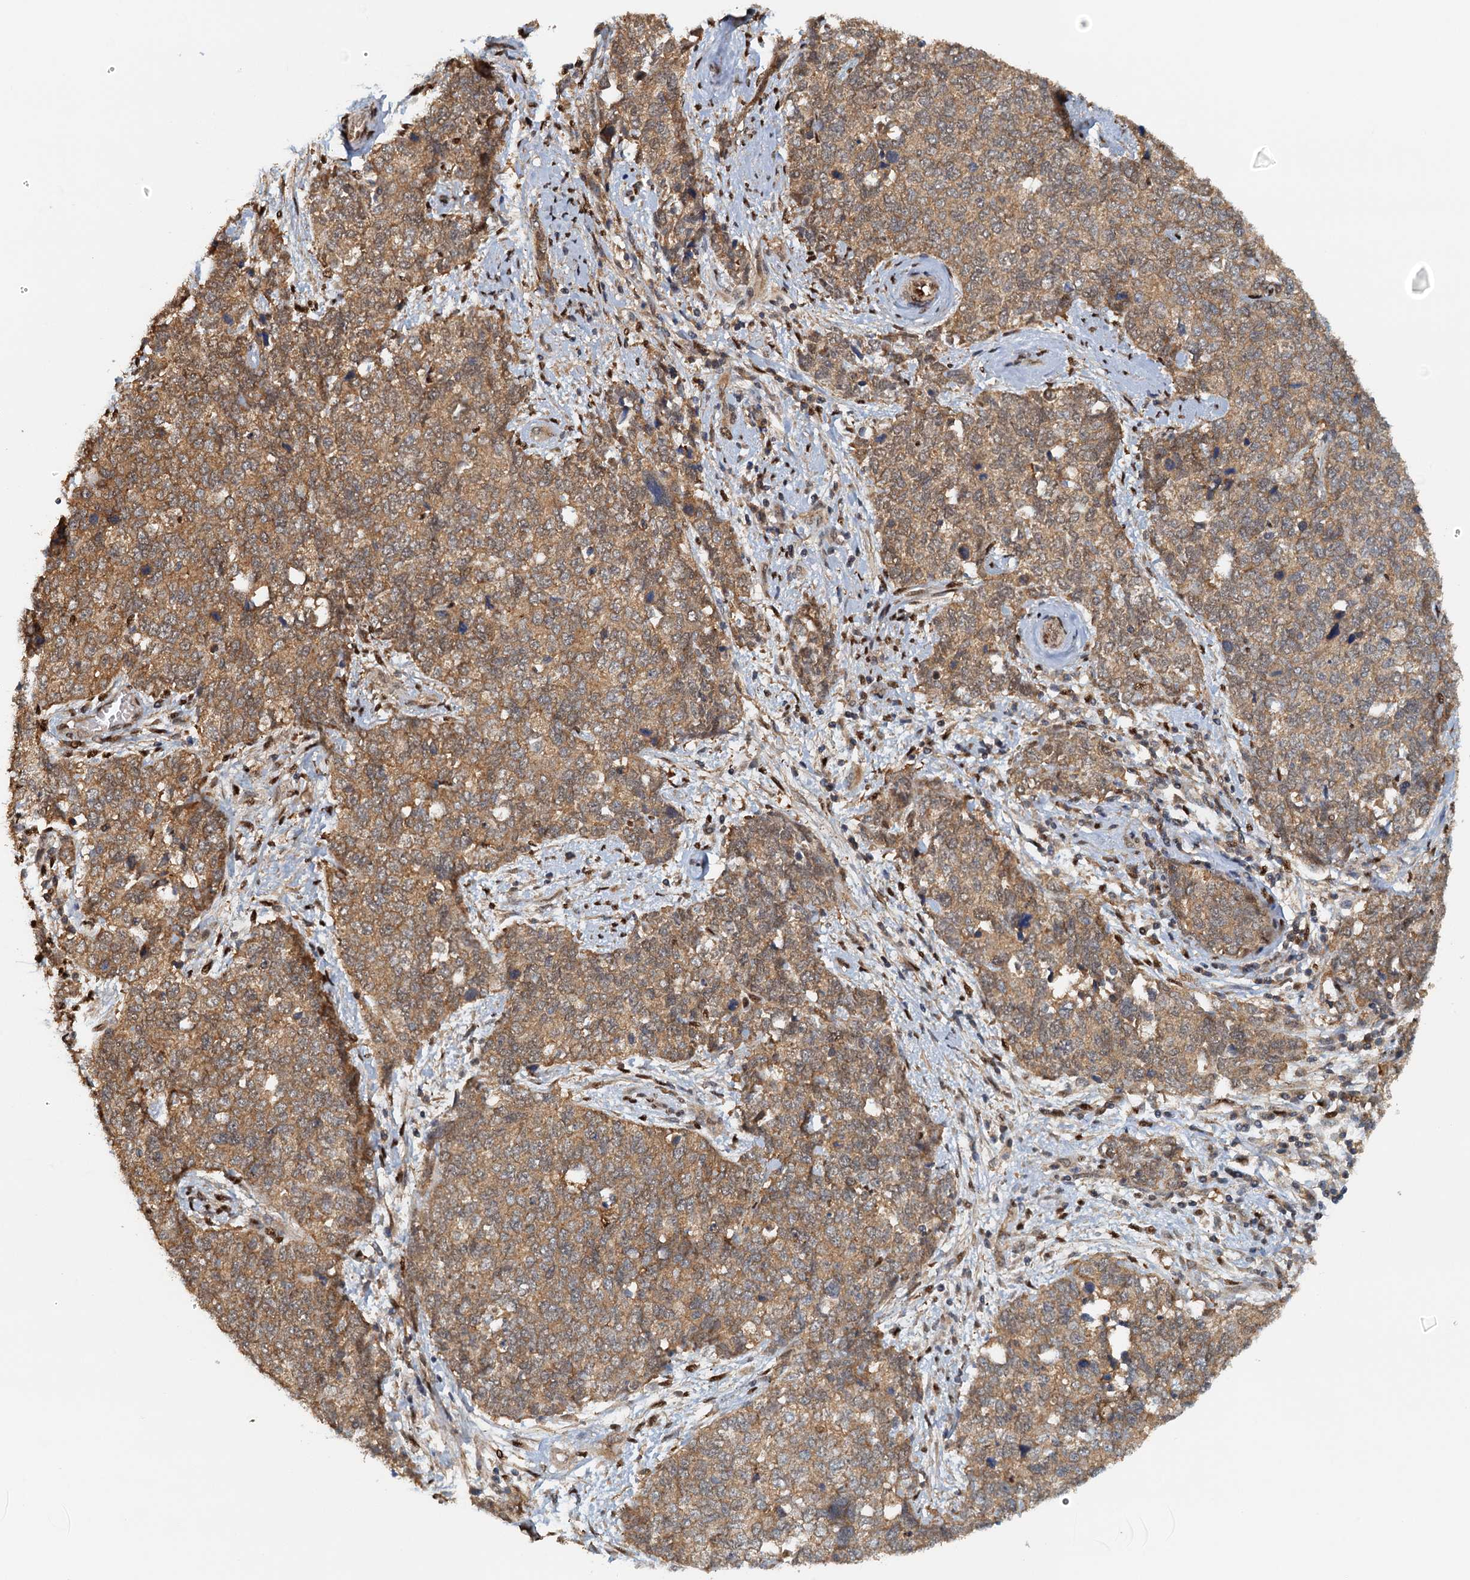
{"staining": {"intensity": "moderate", "quantity": ">75%", "location": "cytoplasmic/membranous"}, "tissue": "cervical cancer", "cell_type": "Tumor cells", "image_type": "cancer", "snomed": [{"axis": "morphology", "description": "Squamous cell carcinoma, NOS"}, {"axis": "topography", "description": "Cervix"}], "caption": "A high-resolution histopathology image shows immunohistochemistry (IHC) staining of cervical cancer, which displays moderate cytoplasmic/membranous positivity in about >75% of tumor cells.", "gene": "UBL7", "patient": {"sex": "female", "age": 63}}